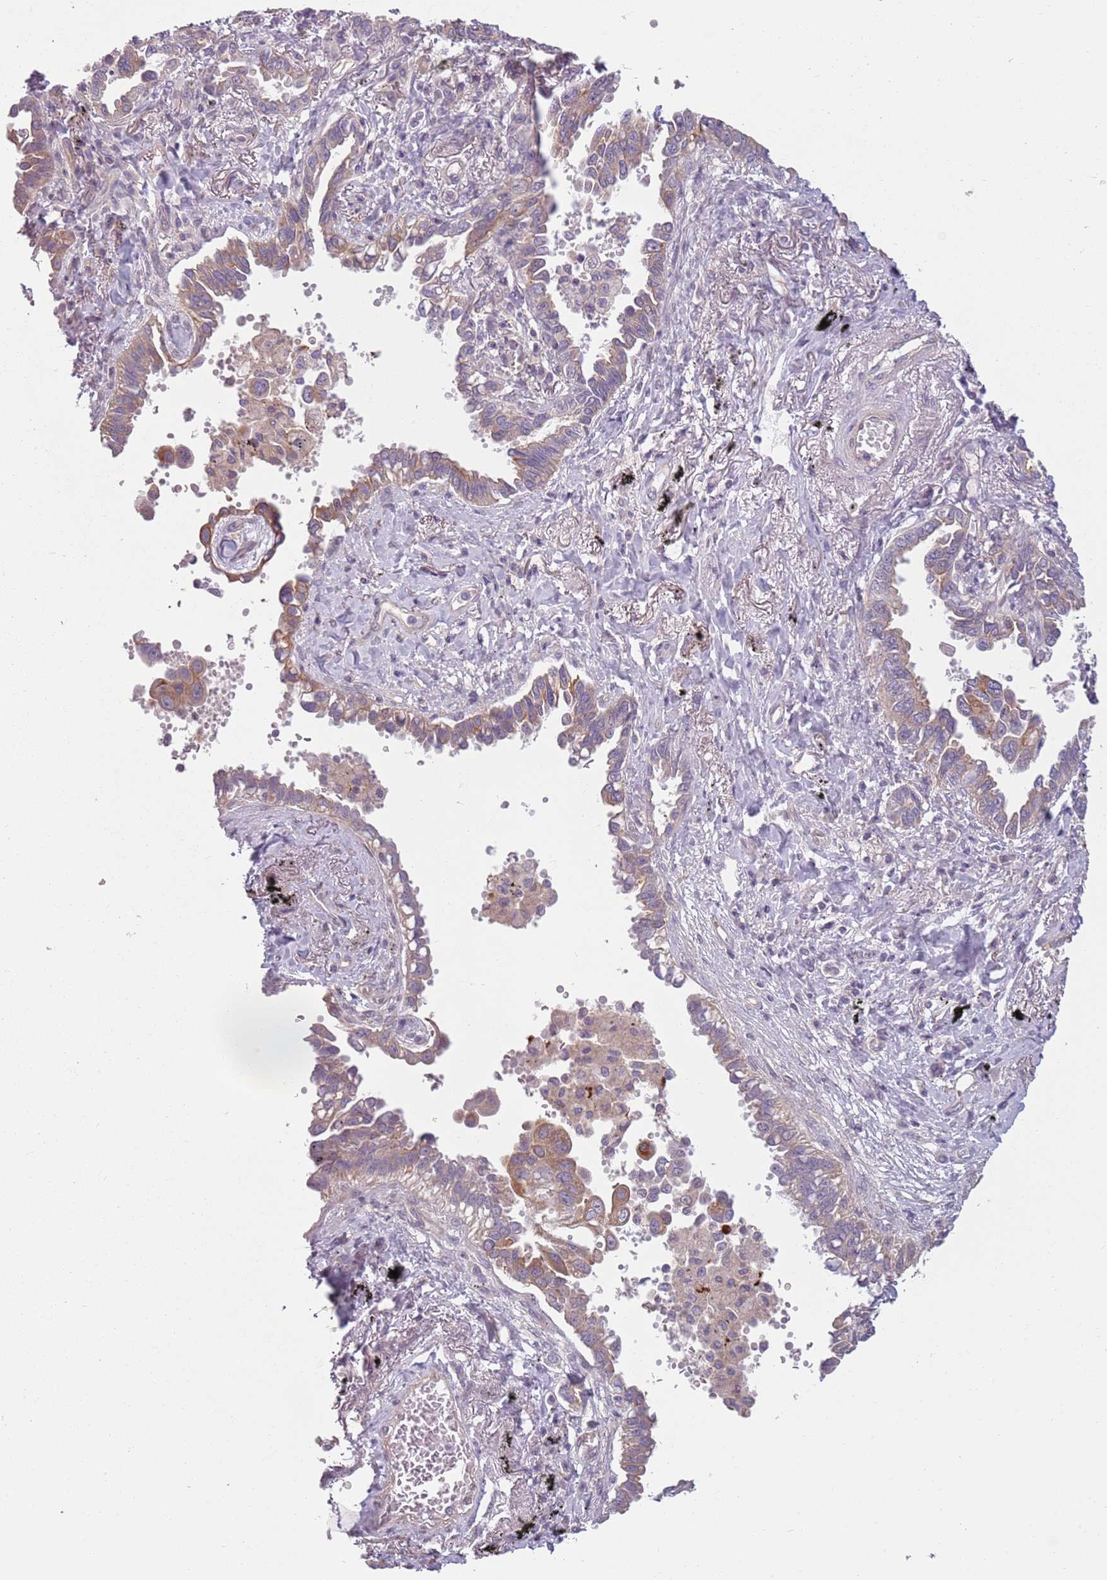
{"staining": {"intensity": "weak", "quantity": "25%-75%", "location": "cytoplasmic/membranous"}, "tissue": "lung cancer", "cell_type": "Tumor cells", "image_type": "cancer", "snomed": [{"axis": "morphology", "description": "Adenocarcinoma, NOS"}, {"axis": "topography", "description": "Lung"}], "caption": "A high-resolution histopathology image shows immunohistochemistry (IHC) staining of lung cancer, which demonstrates weak cytoplasmic/membranous staining in approximately 25%-75% of tumor cells. The staining is performed using DAB brown chromogen to label protein expression. The nuclei are counter-stained blue using hematoxylin.", "gene": "TLCD2", "patient": {"sex": "male", "age": 67}}